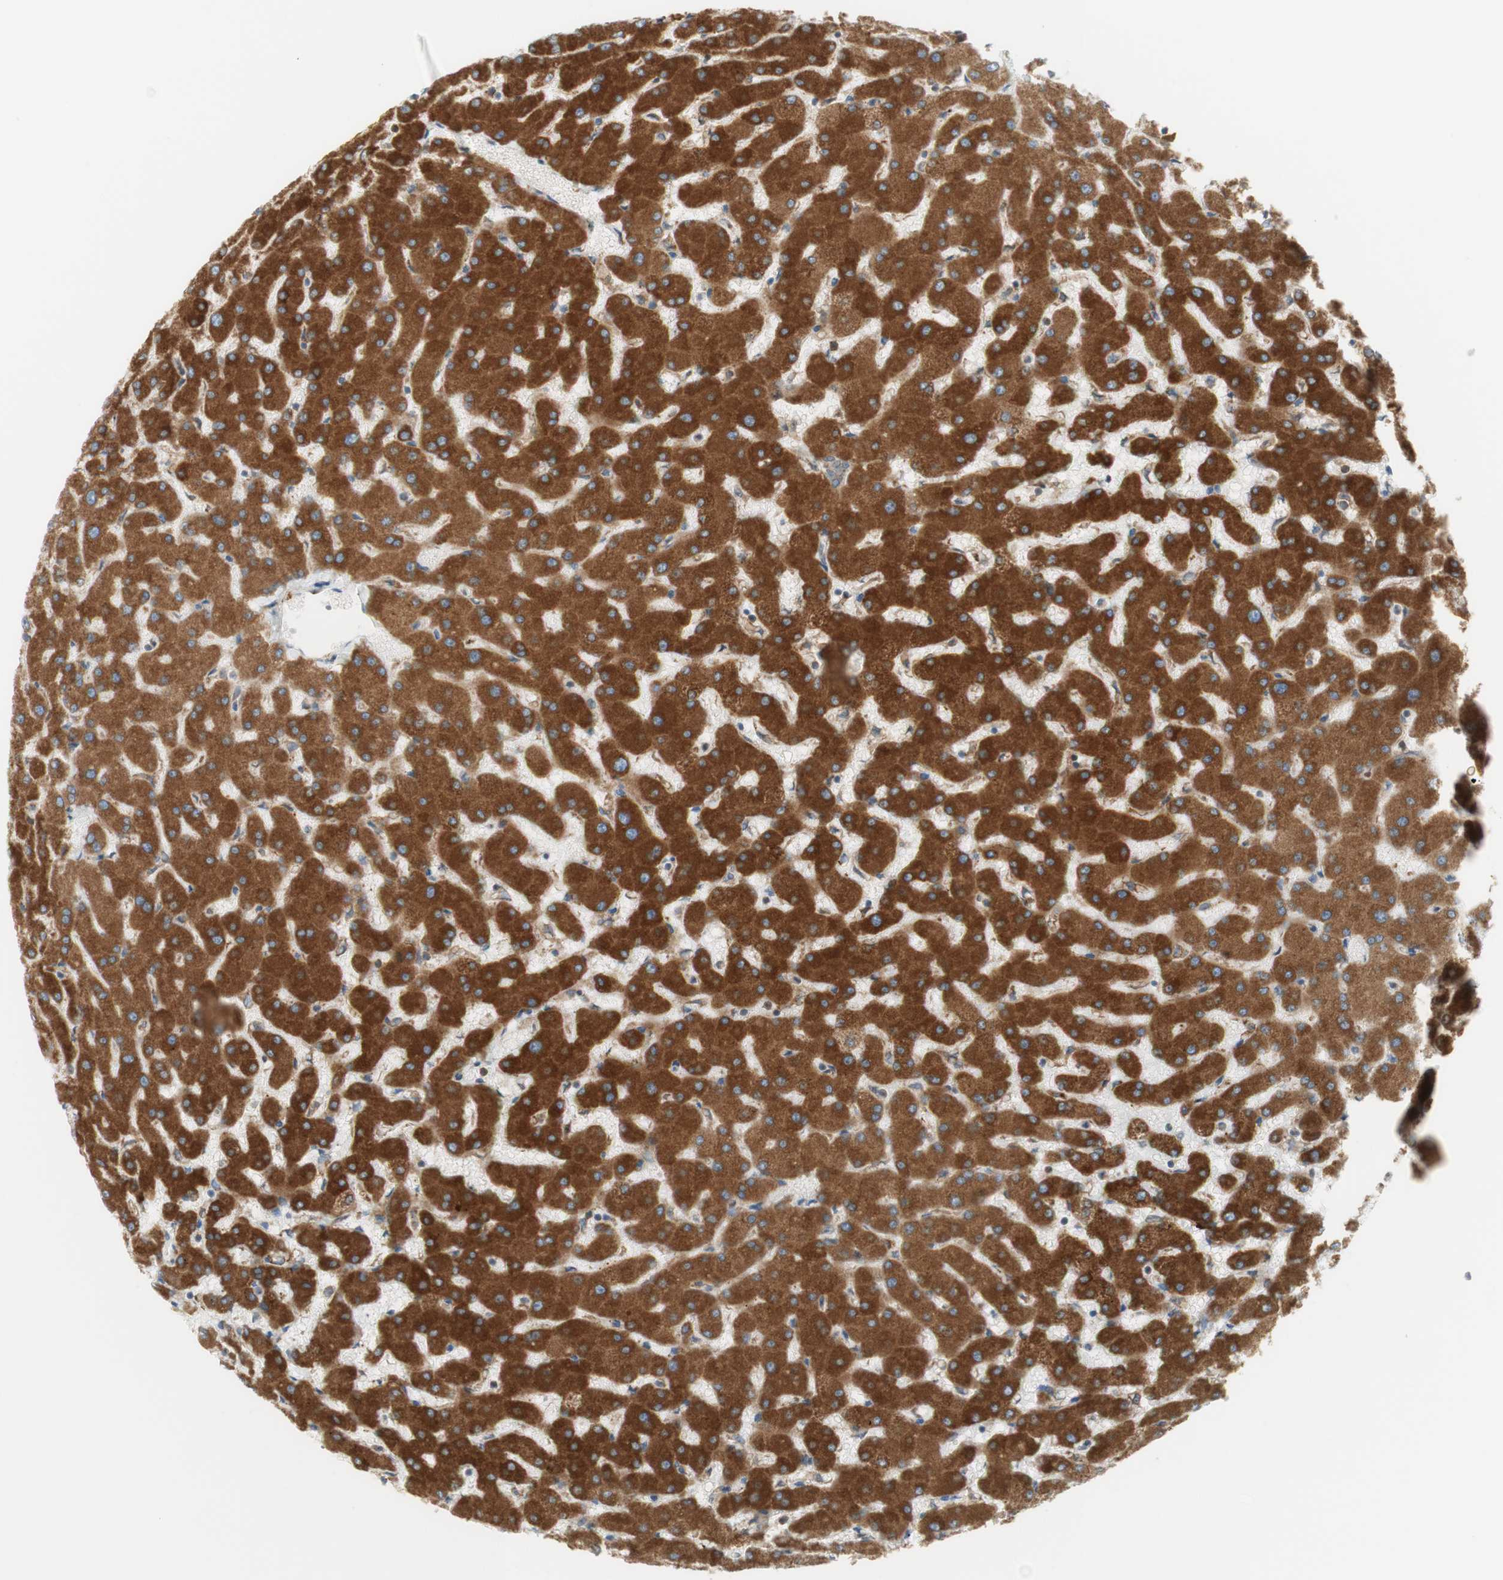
{"staining": {"intensity": "weak", "quantity": ">75%", "location": "cytoplasmic/membranous"}, "tissue": "liver", "cell_type": "Cholangiocytes", "image_type": "normal", "snomed": [{"axis": "morphology", "description": "Normal tissue, NOS"}, {"axis": "topography", "description": "Liver"}], "caption": "This micrograph shows immunohistochemistry (IHC) staining of benign human liver, with low weak cytoplasmic/membranous positivity in about >75% of cholangiocytes.", "gene": "MANF", "patient": {"sex": "female", "age": 63}}